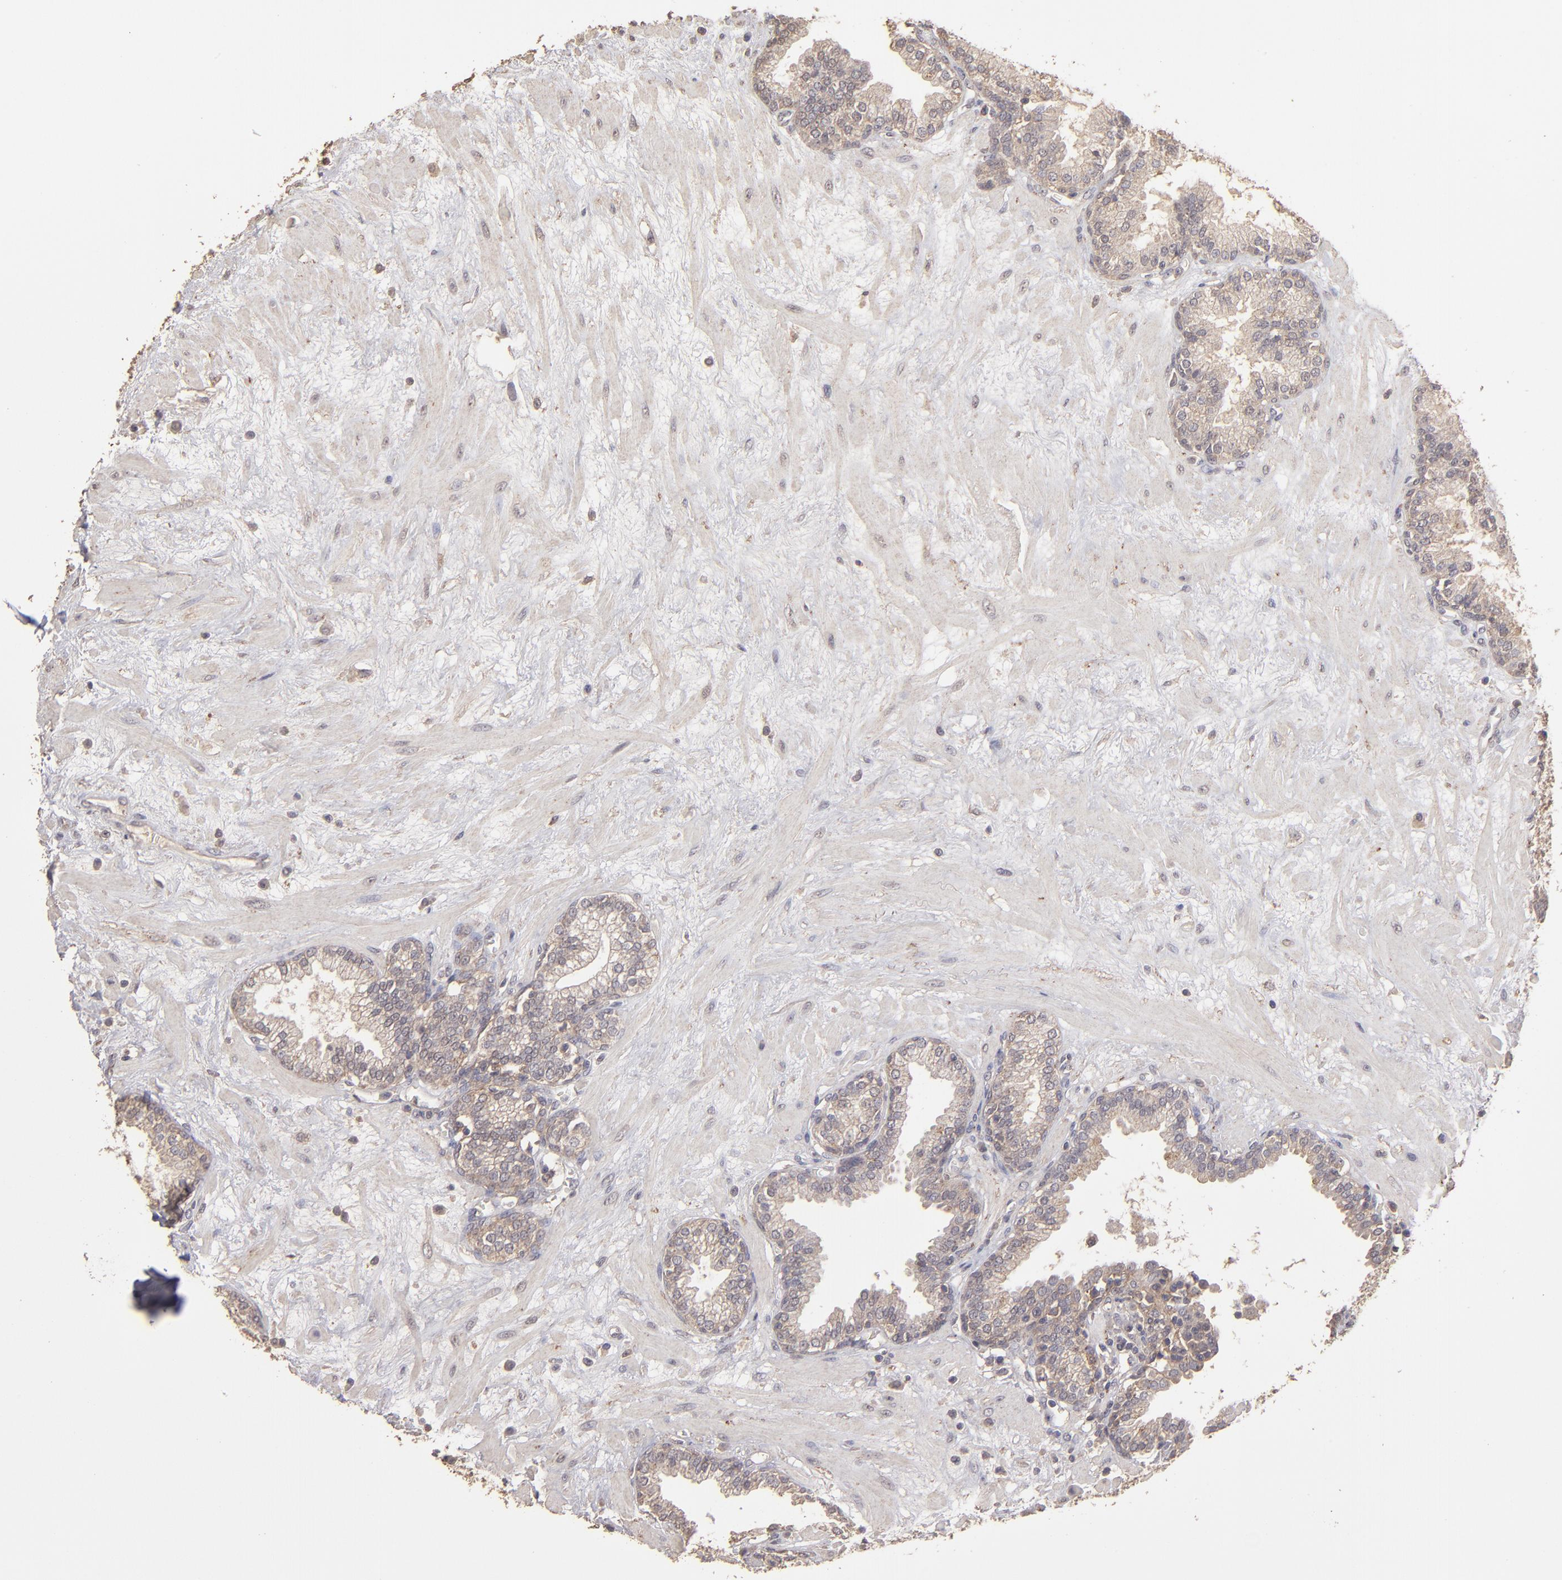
{"staining": {"intensity": "weak", "quantity": "<25%", "location": "cytoplasmic/membranous"}, "tissue": "prostate", "cell_type": "Glandular cells", "image_type": "normal", "snomed": [{"axis": "morphology", "description": "Normal tissue, NOS"}, {"axis": "topography", "description": "Prostate"}], "caption": "Protein analysis of benign prostate exhibits no significant positivity in glandular cells.", "gene": "FAT1", "patient": {"sex": "male", "age": 64}}